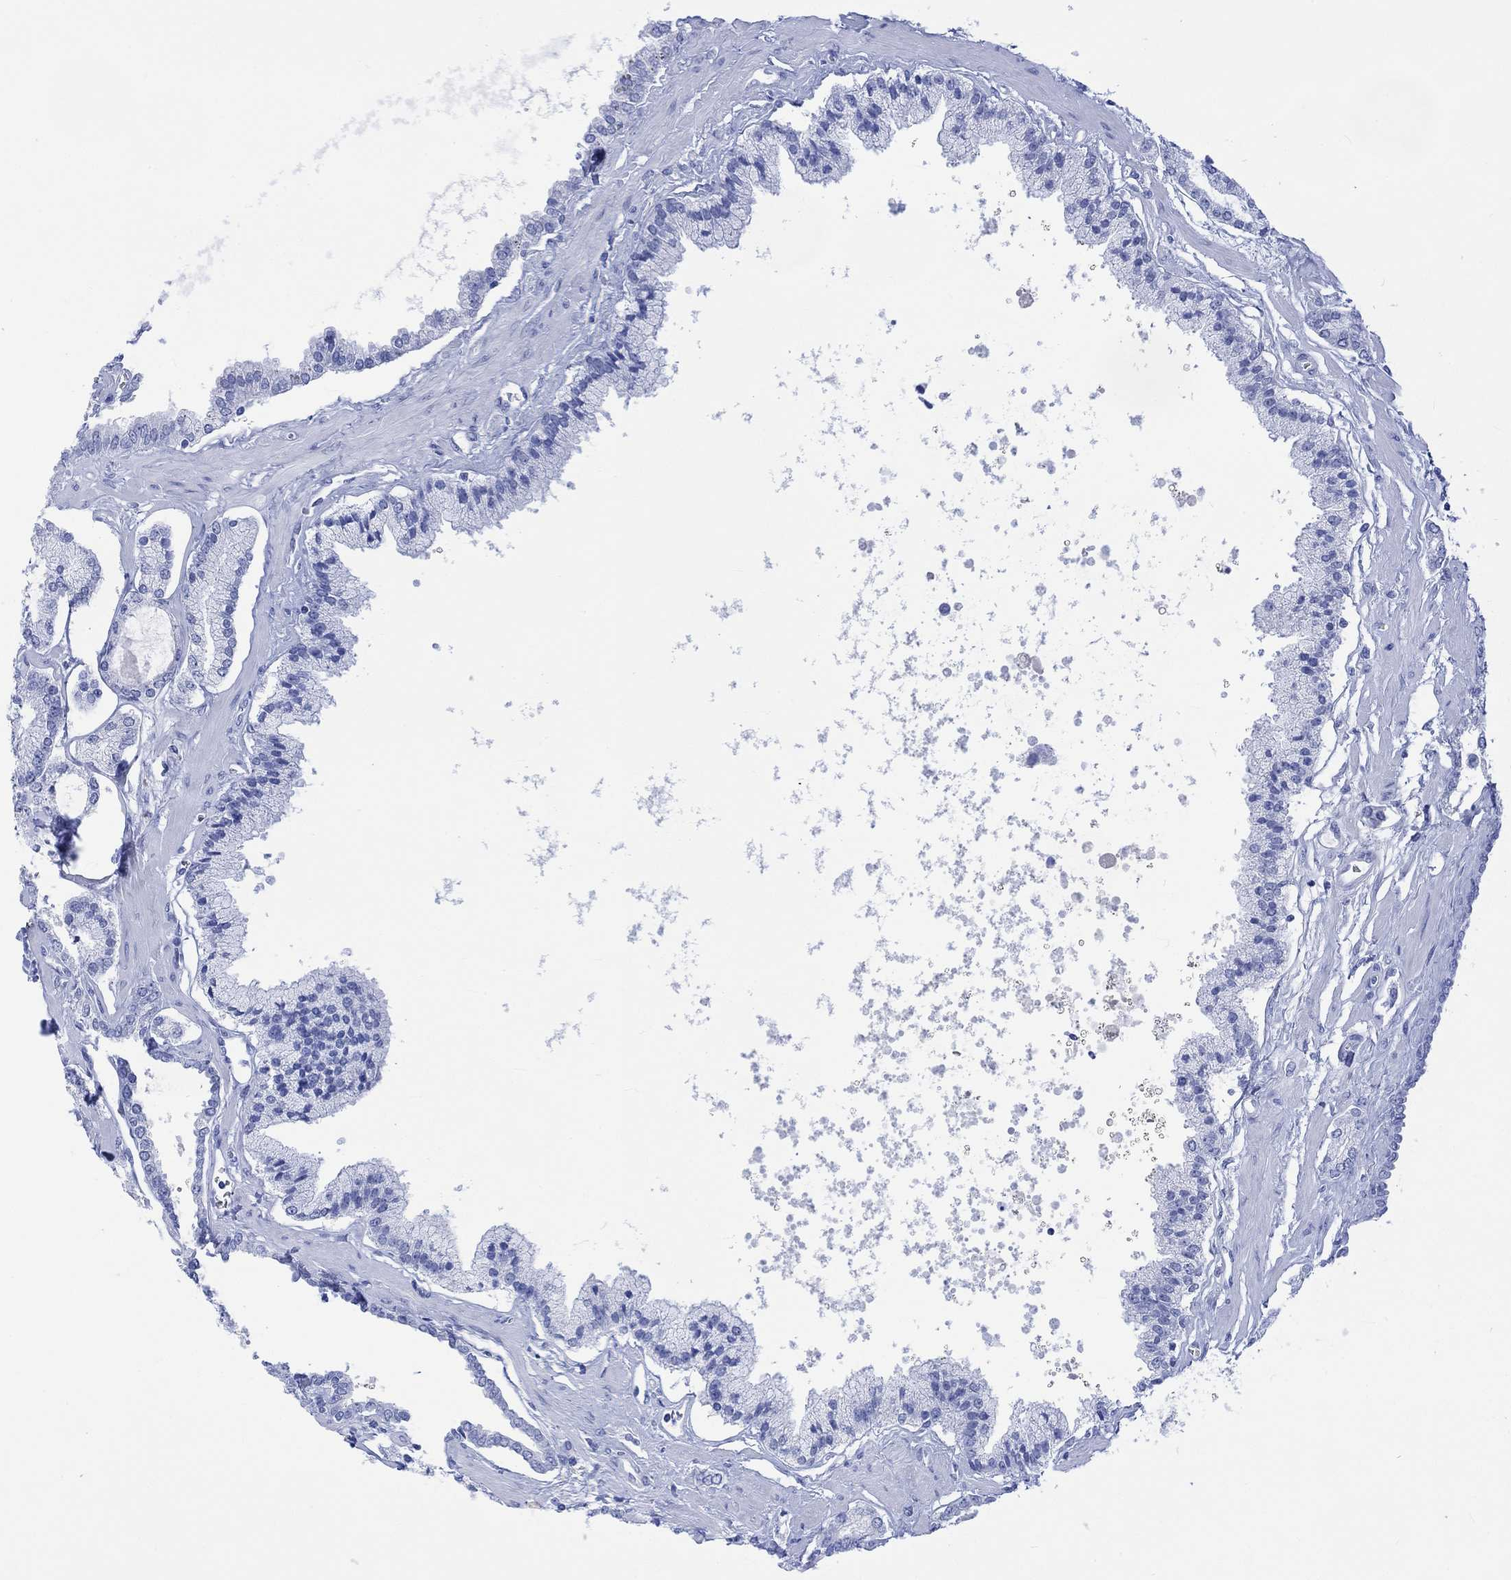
{"staining": {"intensity": "negative", "quantity": "none", "location": "none"}, "tissue": "prostate cancer", "cell_type": "Tumor cells", "image_type": "cancer", "snomed": [{"axis": "morphology", "description": "Adenocarcinoma, NOS"}, {"axis": "topography", "description": "Prostate"}], "caption": "Micrograph shows no protein staining in tumor cells of prostate cancer (adenocarcinoma) tissue. (Stains: DAB (3,3'-diaminobenzidine) IHC with hematoxylin counter stain, Microscopy: brightfield microscopy at high magnification).", "gene": "CELF4", "patient": {"sex": "male", "age": 63}}